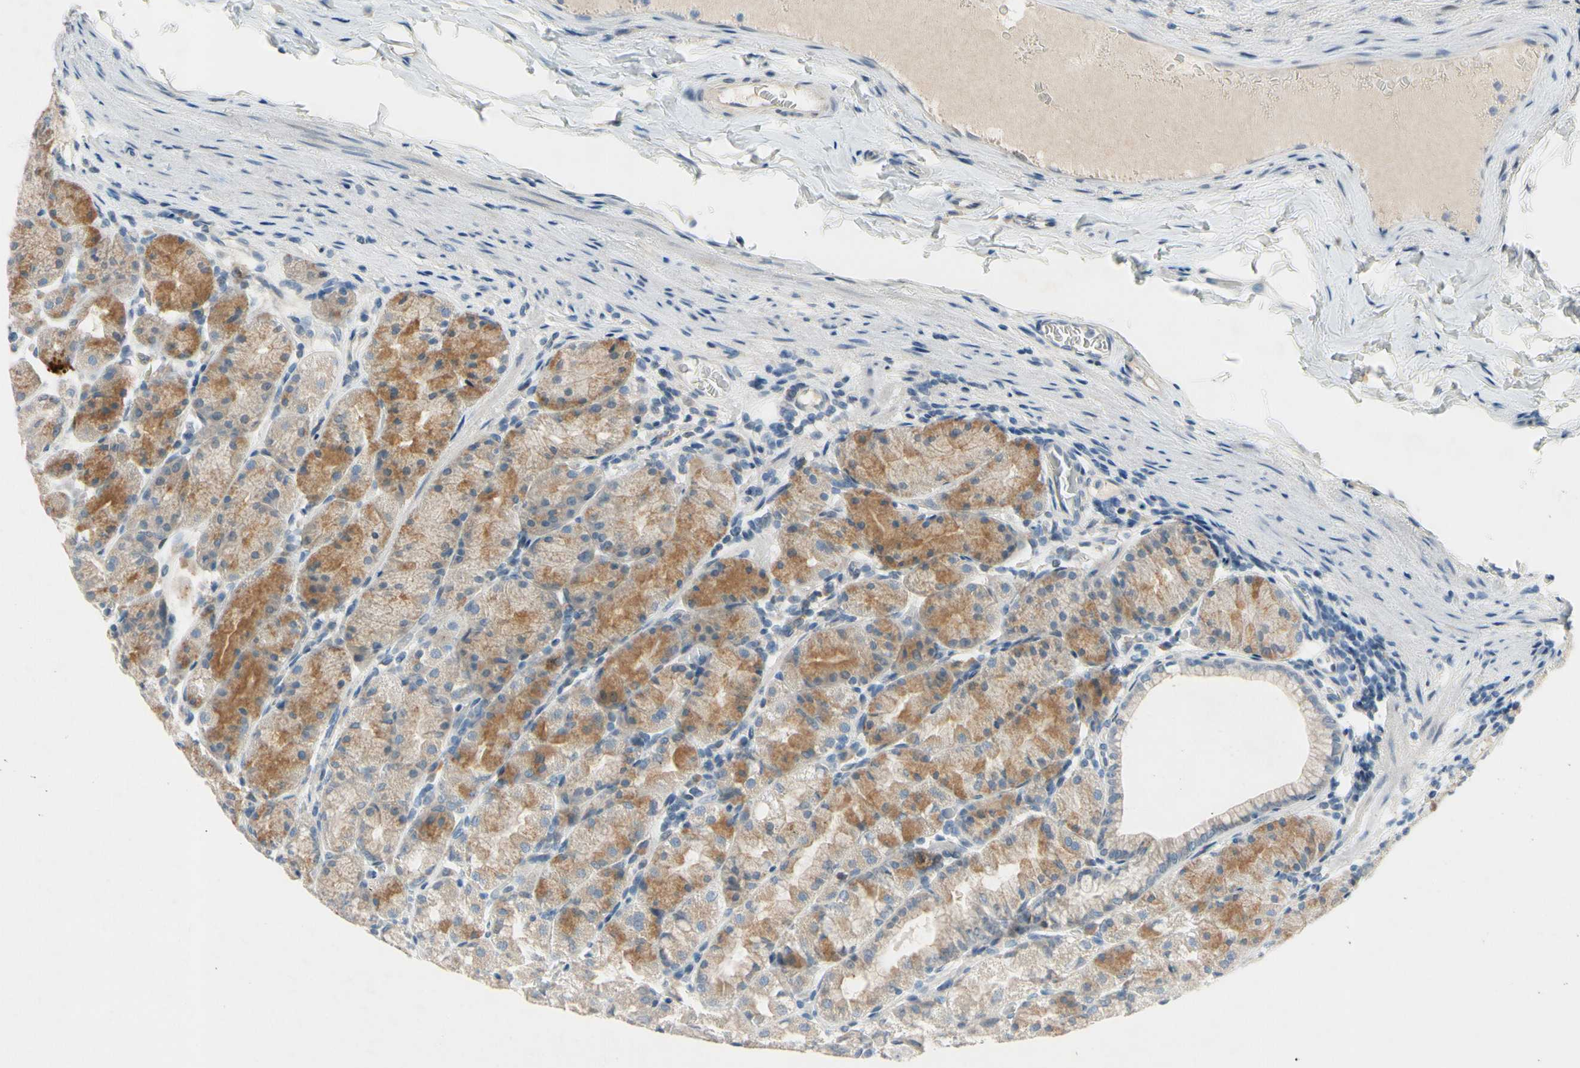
{"staining": {"intensity": "moderate", "quantity": ">75%", "location": "cytoplasmic/membranous"}, "tissue": "stomach", "cell_type": "Glandular cells", "image_type": "normal", "snomed": [{"axis": "morphology", "description": "Normal tissue, NOS"}, {"axis": "topography", "description": "Stomach, upper"}], "caption": "Moderate cytoplasmic/membranous protein expression is seen in about >75% of glandular cells in stomach.", "gene": "PIP5K1B", "patient": {"sex": "male", "age": 68}}